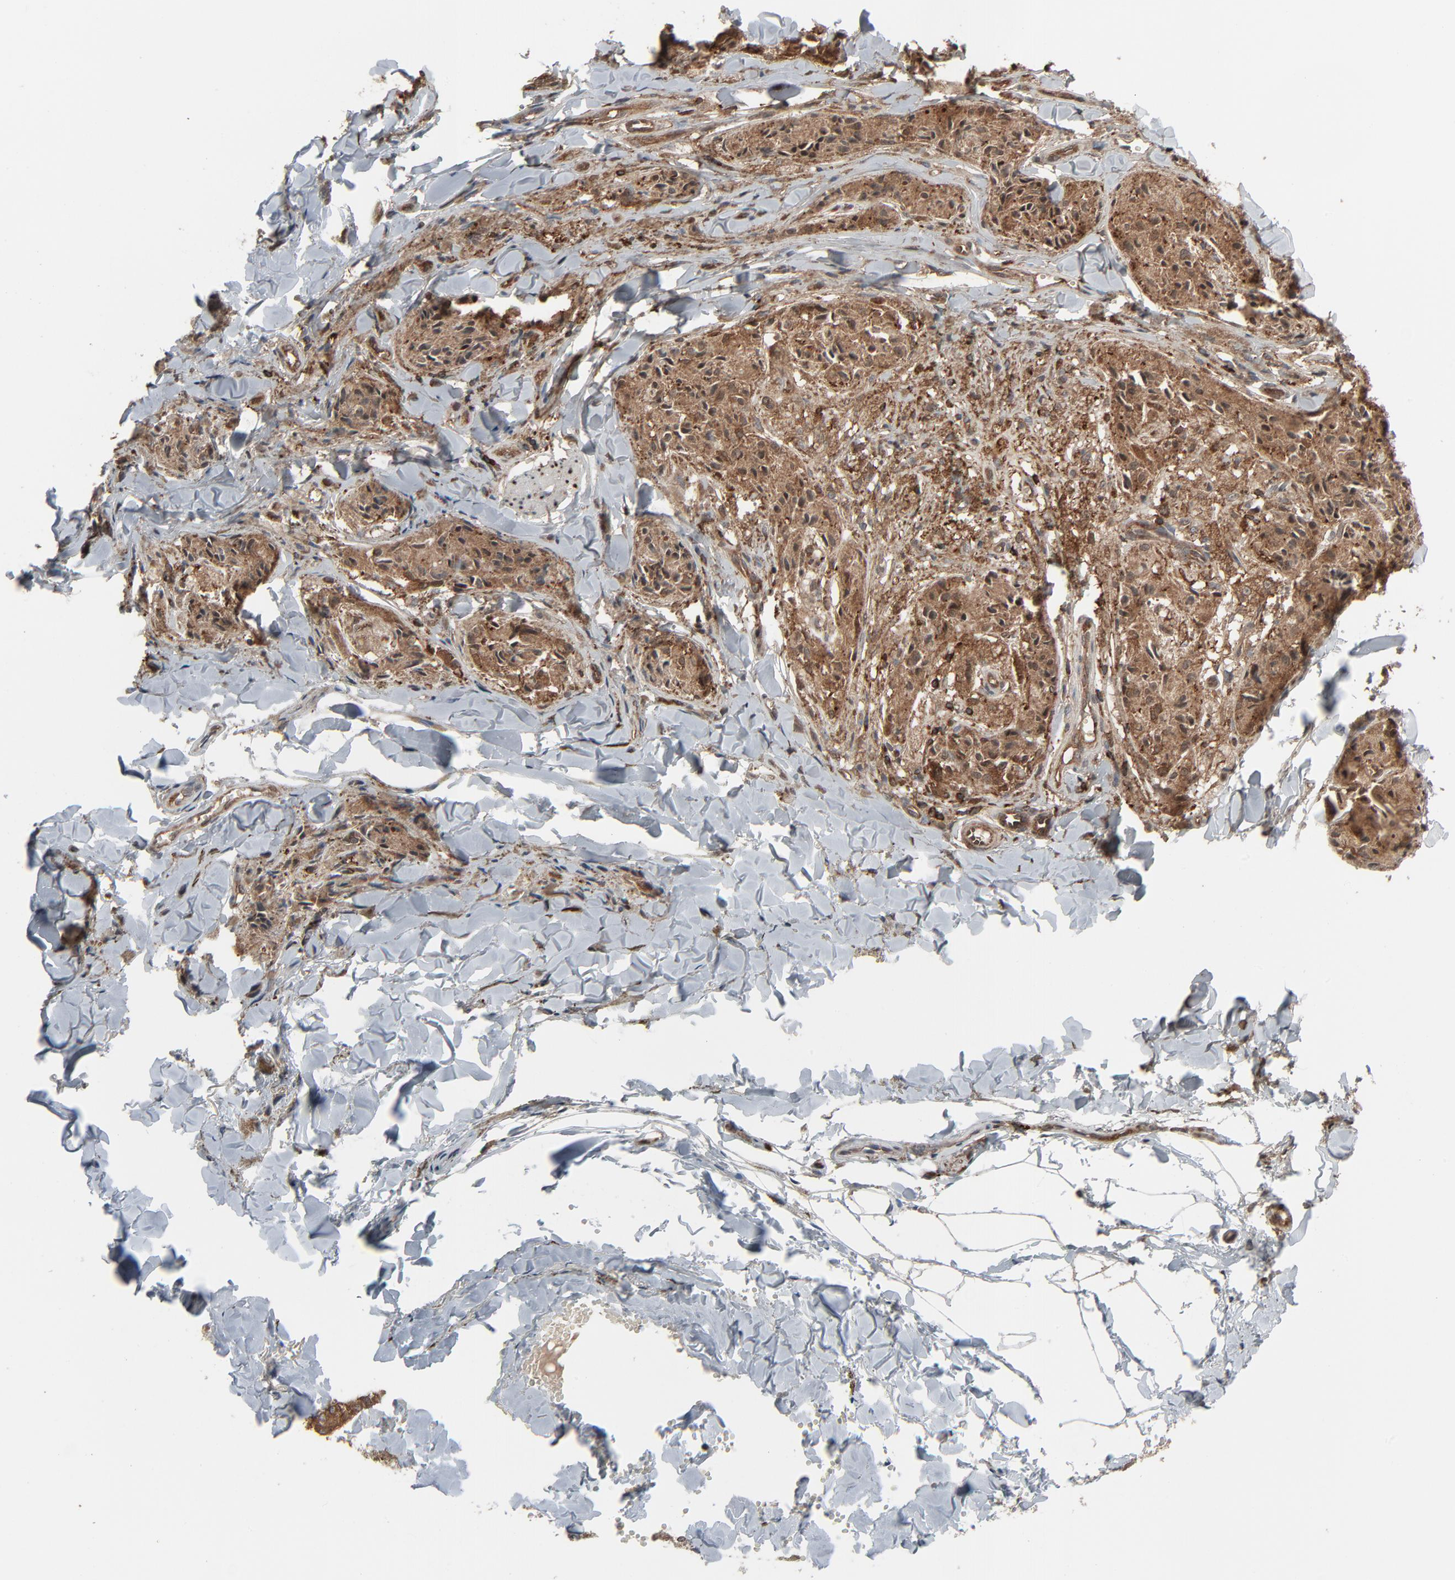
{"staining": {"intensity": "moderate", "quantity": ">75%", "location": "cytoplasmic/membranous"}, "tissue": "melanoma", "cell_type": "Tumor cells", "image_type": "cancer", "snomed": [{"axis": "morphology", "description": "Malignant melanoma, Metastatic site"}, {"axis": "topography", "description": "Skin"}], "caption": "Human melanoma stained with a protein marker demonstrates moderate staining in tumor cells.", "gene": "OPTN", "patient": {"sex": "female", "age": 66}}